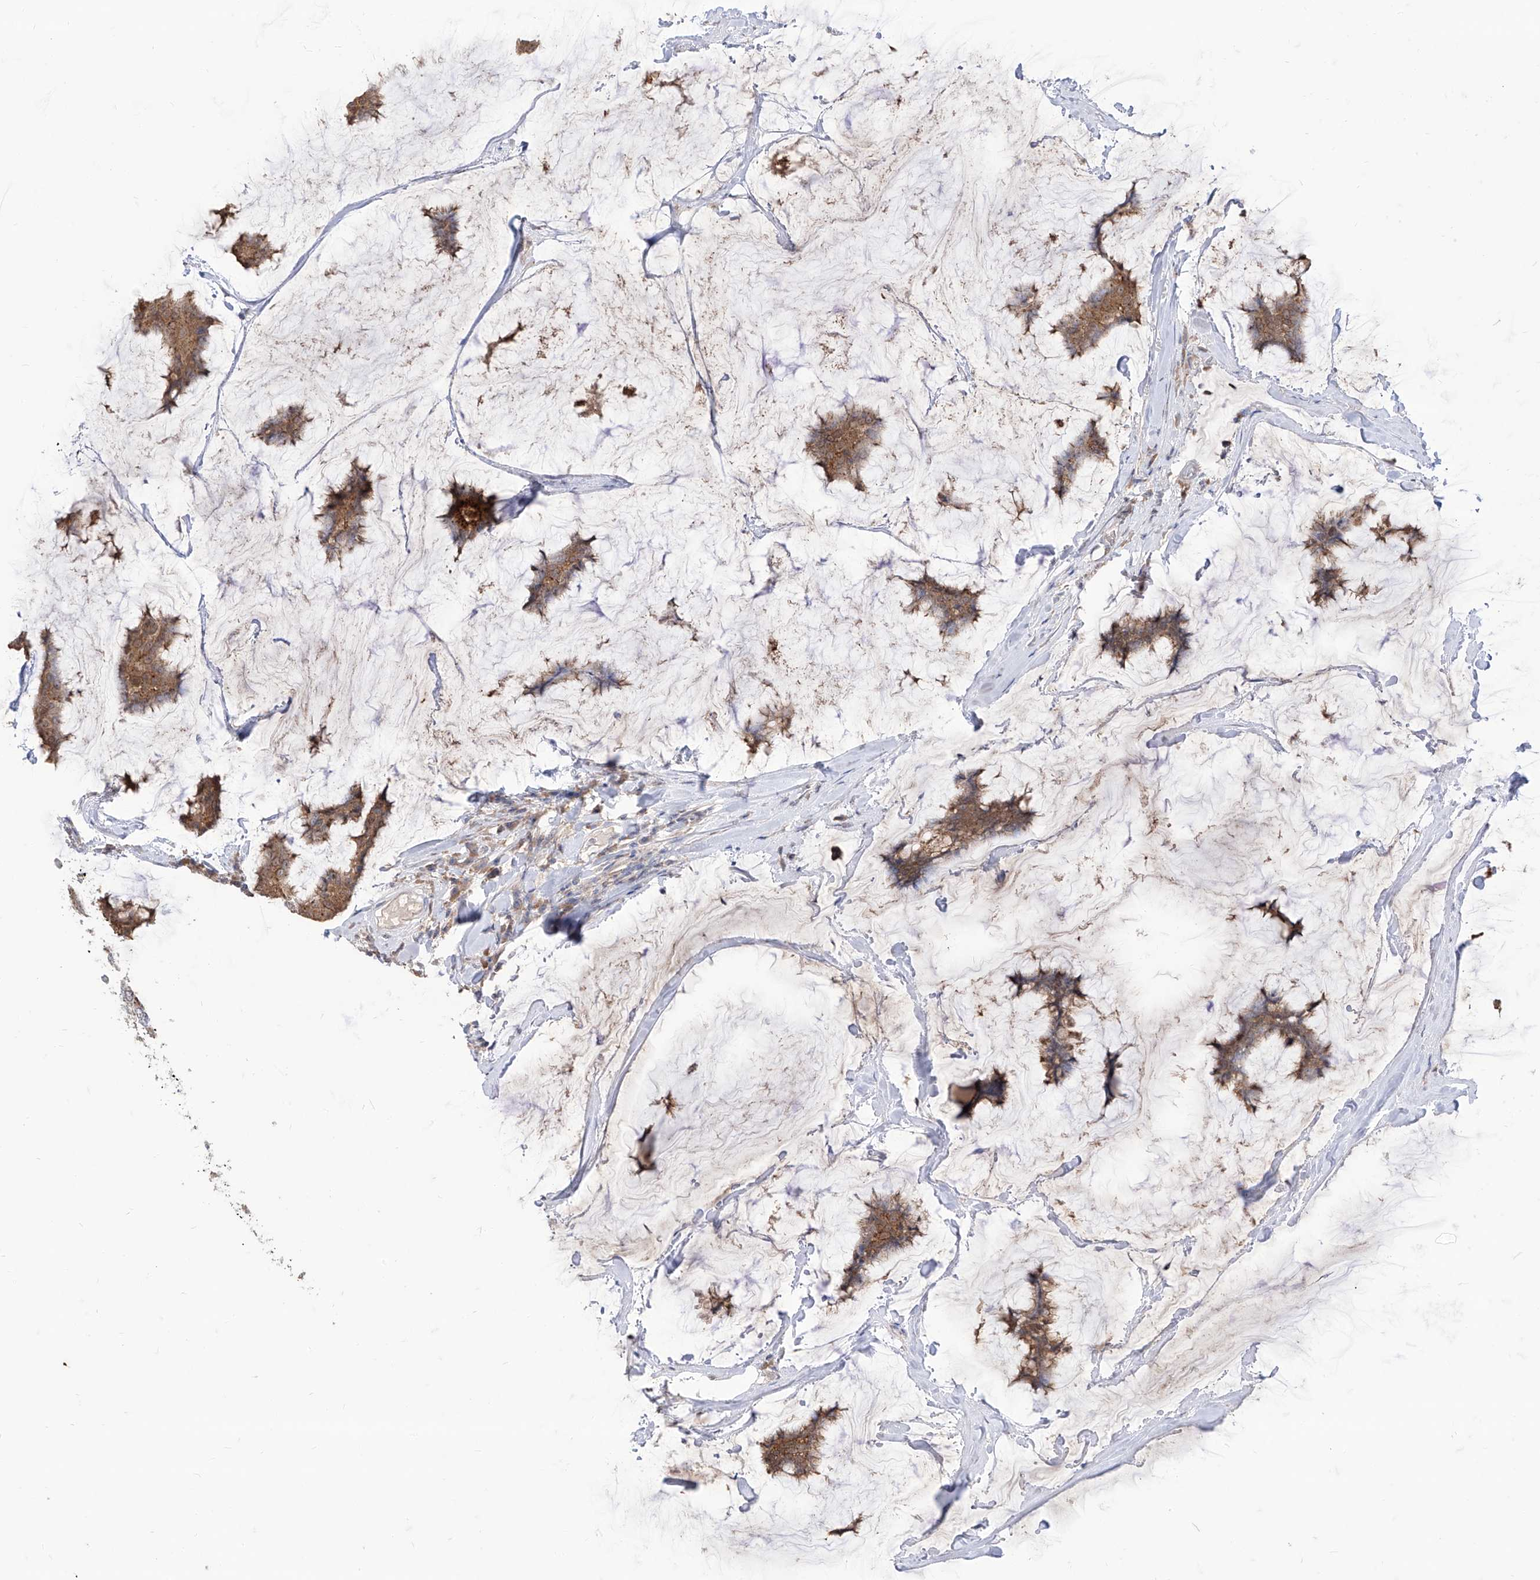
{"staining": {"intensity": "moderate", "quantity": ">75%", "location": "cytoplasmic/membranous"}, "tissue": "breast cancer", "cell_type": "Tumor cells", "image_type": "cancer", "snomed": [{"axis": "morphology", "description": "Duct carcinoma"}, {"axis": "topography", "description": "Breast"}], "caption": "Breast cancer stained for a protein displays moderate cytoplasmic/membranous positivity in tumor cells.", "gene": "BROX", "patient": {"sex": "female", "age": 93}}